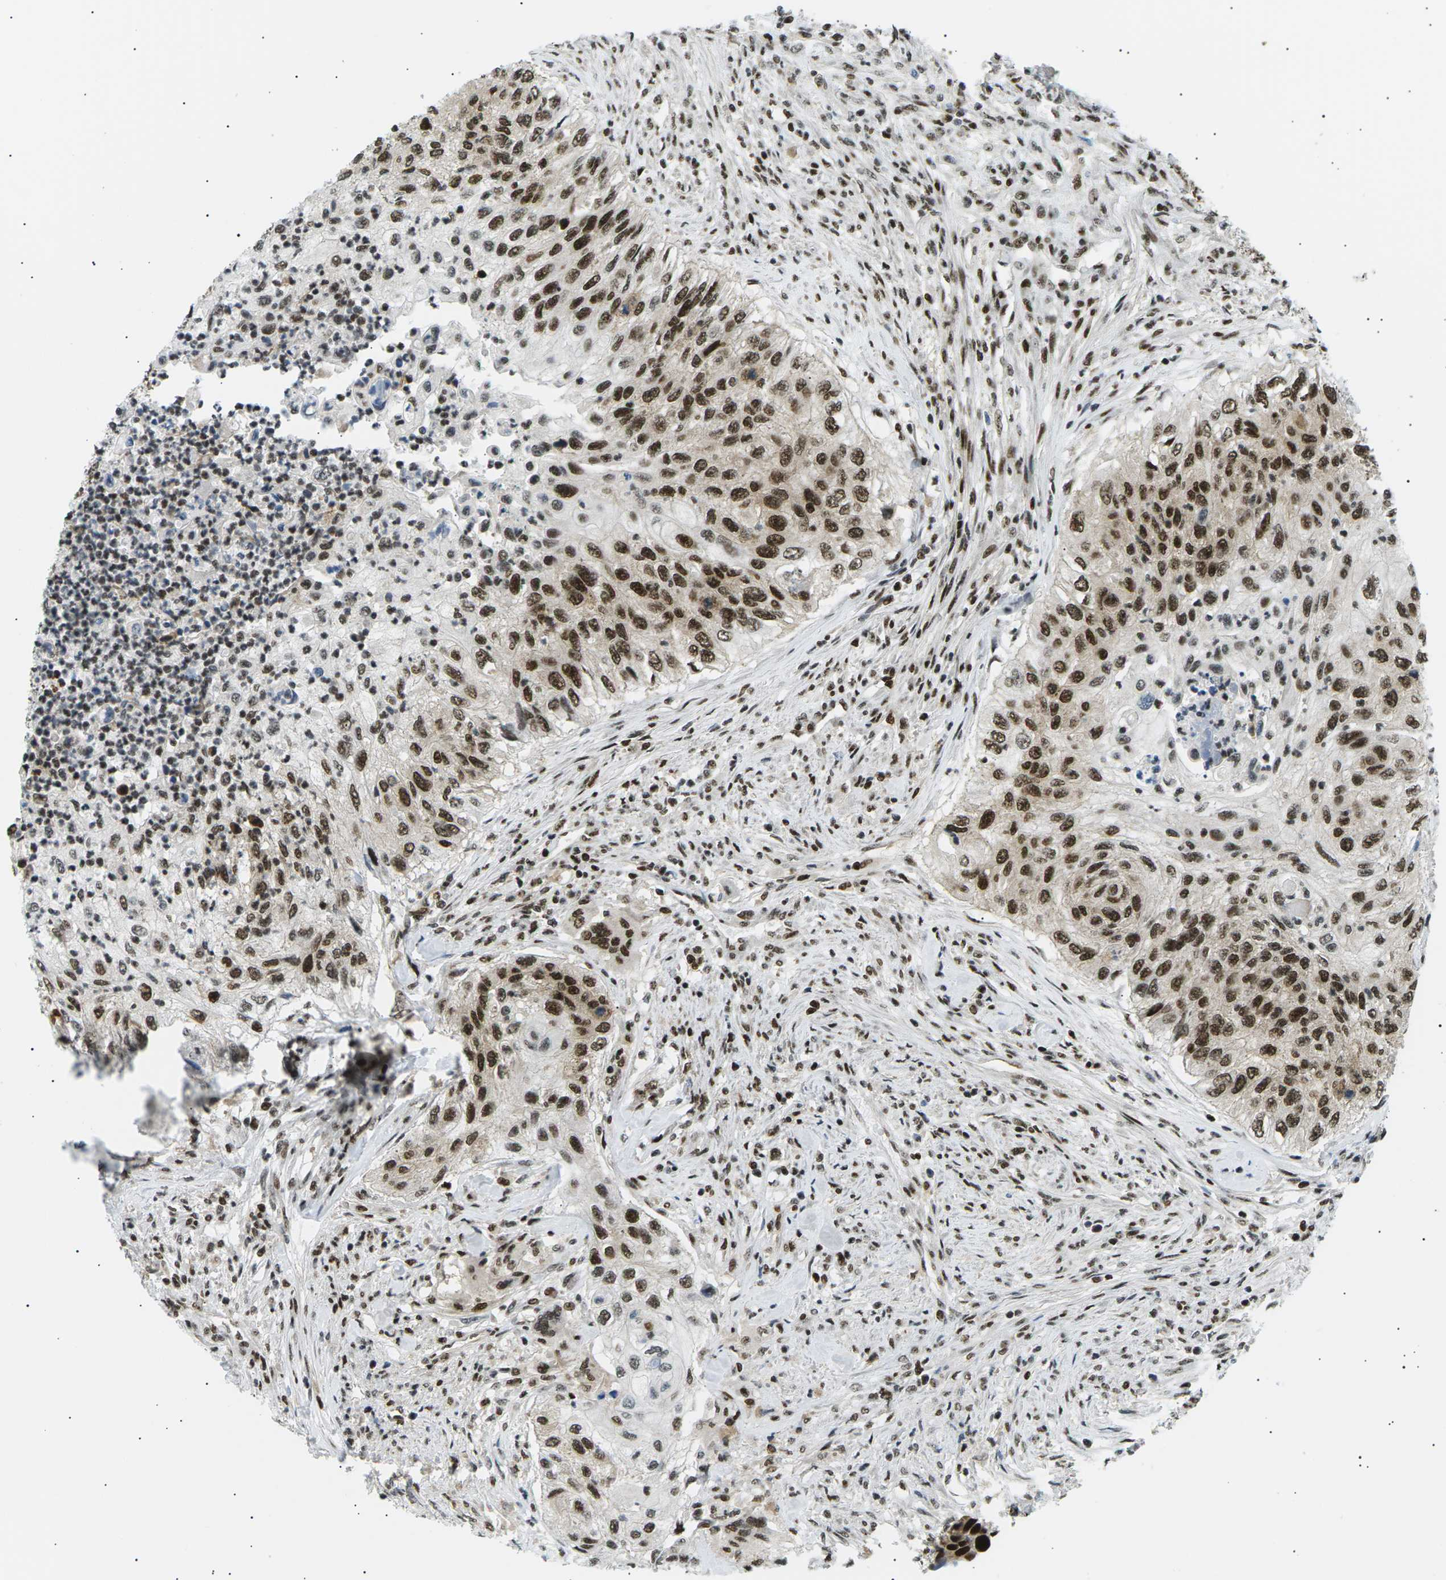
{"staining": {"intensity": "strong", "quantity": ">75%", "location": "nuclear"}, "tissue": "urothelial cancer", "cell_type": "Tumor cells", "image_type": "cancer", "snomed": [{"axis": "morphology", "description": "Urothelial carcinoma, High grade"}, {"axis": "topography", "description": "Urinary bladder"}], "caption": "Immunohistochemistry histopathology image of human urothelial carcinoma (high-grade) stained for a protein (brown), which exhibits high levels of strong nuclear staining in about >75% of tumor cells.", "gene": "RPA2", "patient": {"sex": "female", "age": 60}}